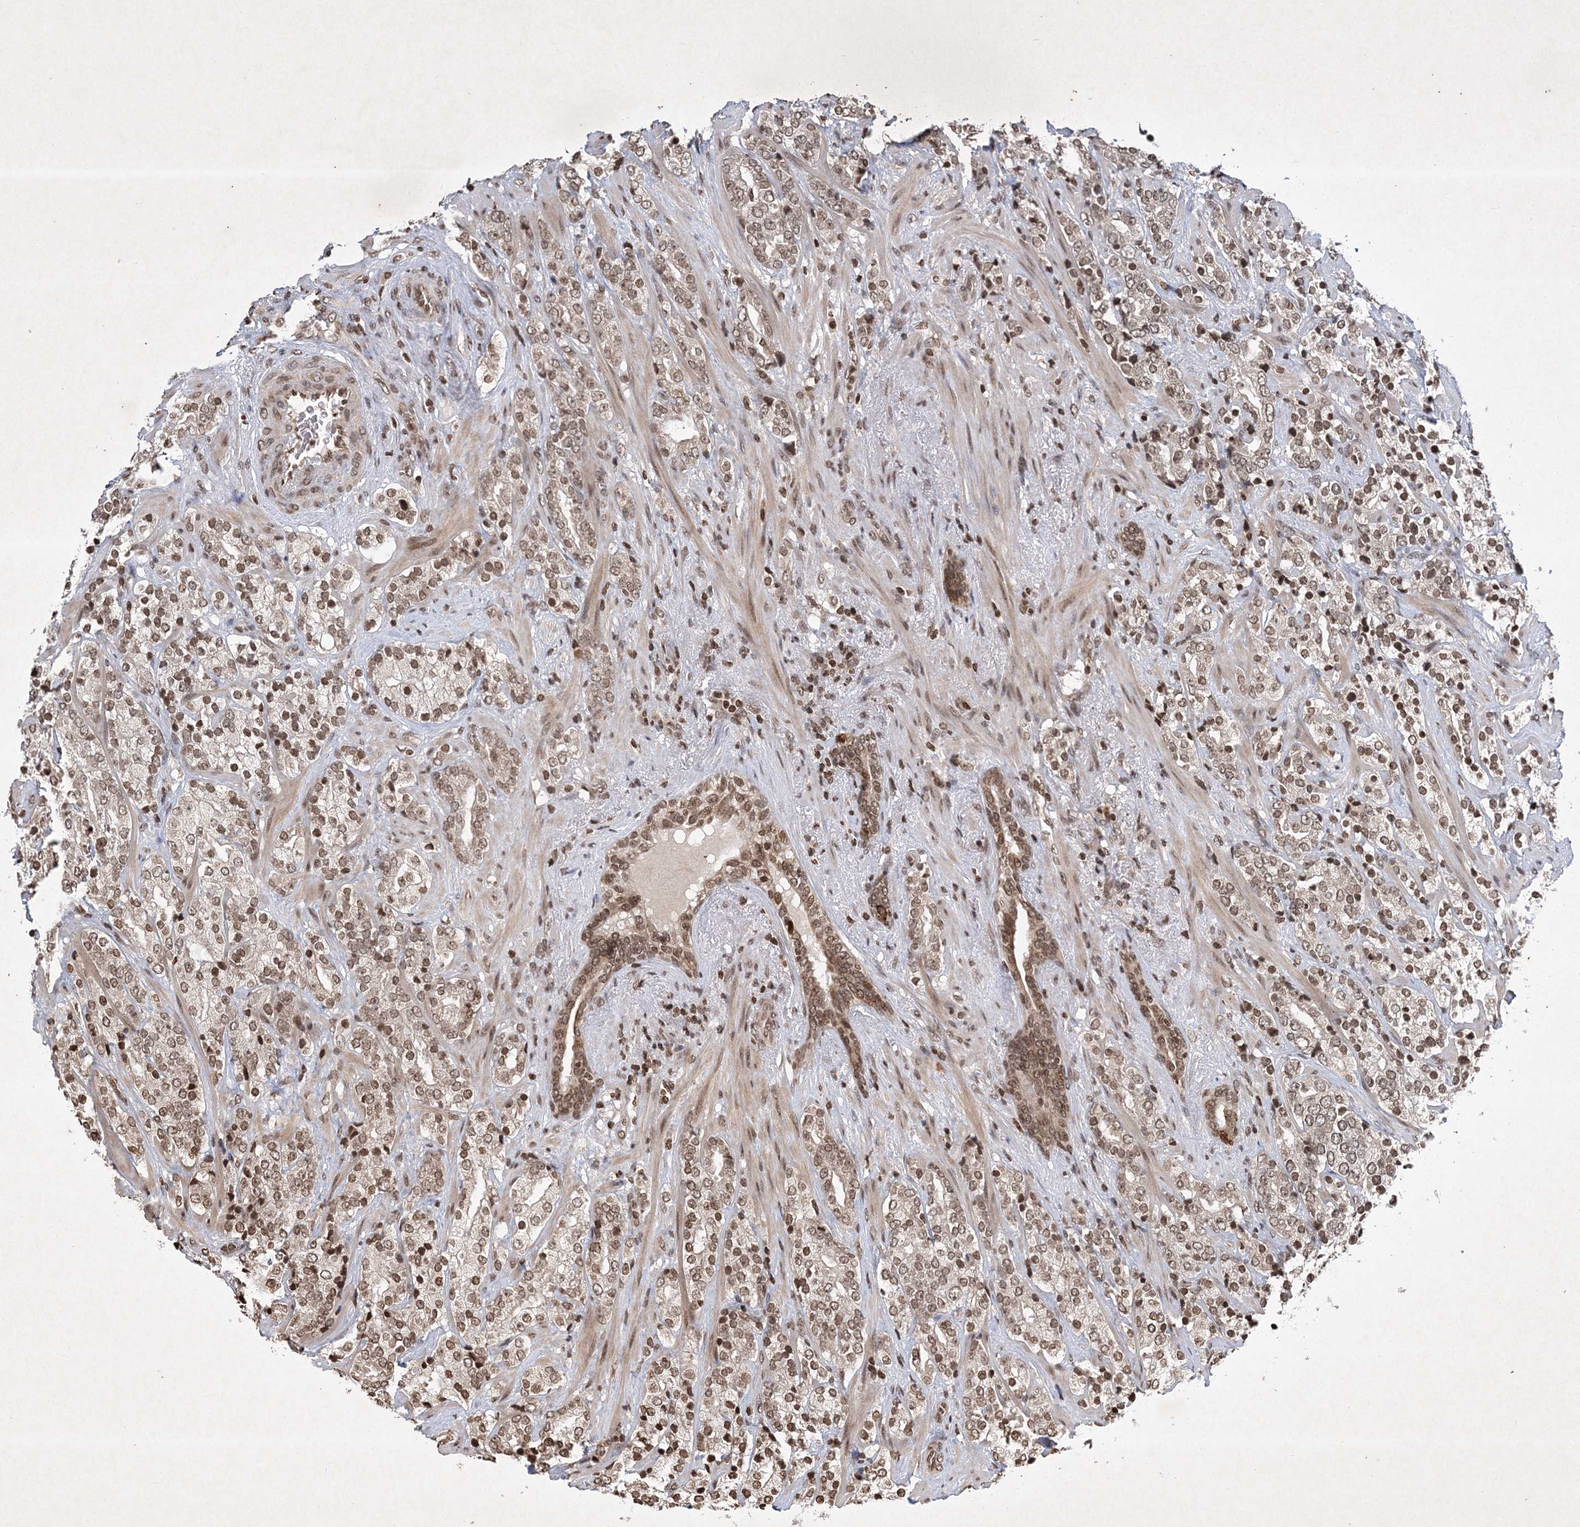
{"staining": {"intensity": "moderate", "quantity": ">75%", "location": "nuclear"}, "tissue": "prostate cancer", "cell_type": "Tumor cells", "image_type": "cancer", "snomed": [{"axis": "morphology", "description": "Adenocarcinoma, High grade"}, {"axis": "topography", "description": "Prostate"}], "caption": "DAB immunohistochemical staining of human prostate cancer demonstrates moderate nuclear protein positivity in about >75% of tumor cells. (Stains: DAB in brown, nuclei in blue, Microscopy: brightfield microscopy at high magnification).", "gene": "NEDD9", "patient": {"sex": "male", "age": 71}}